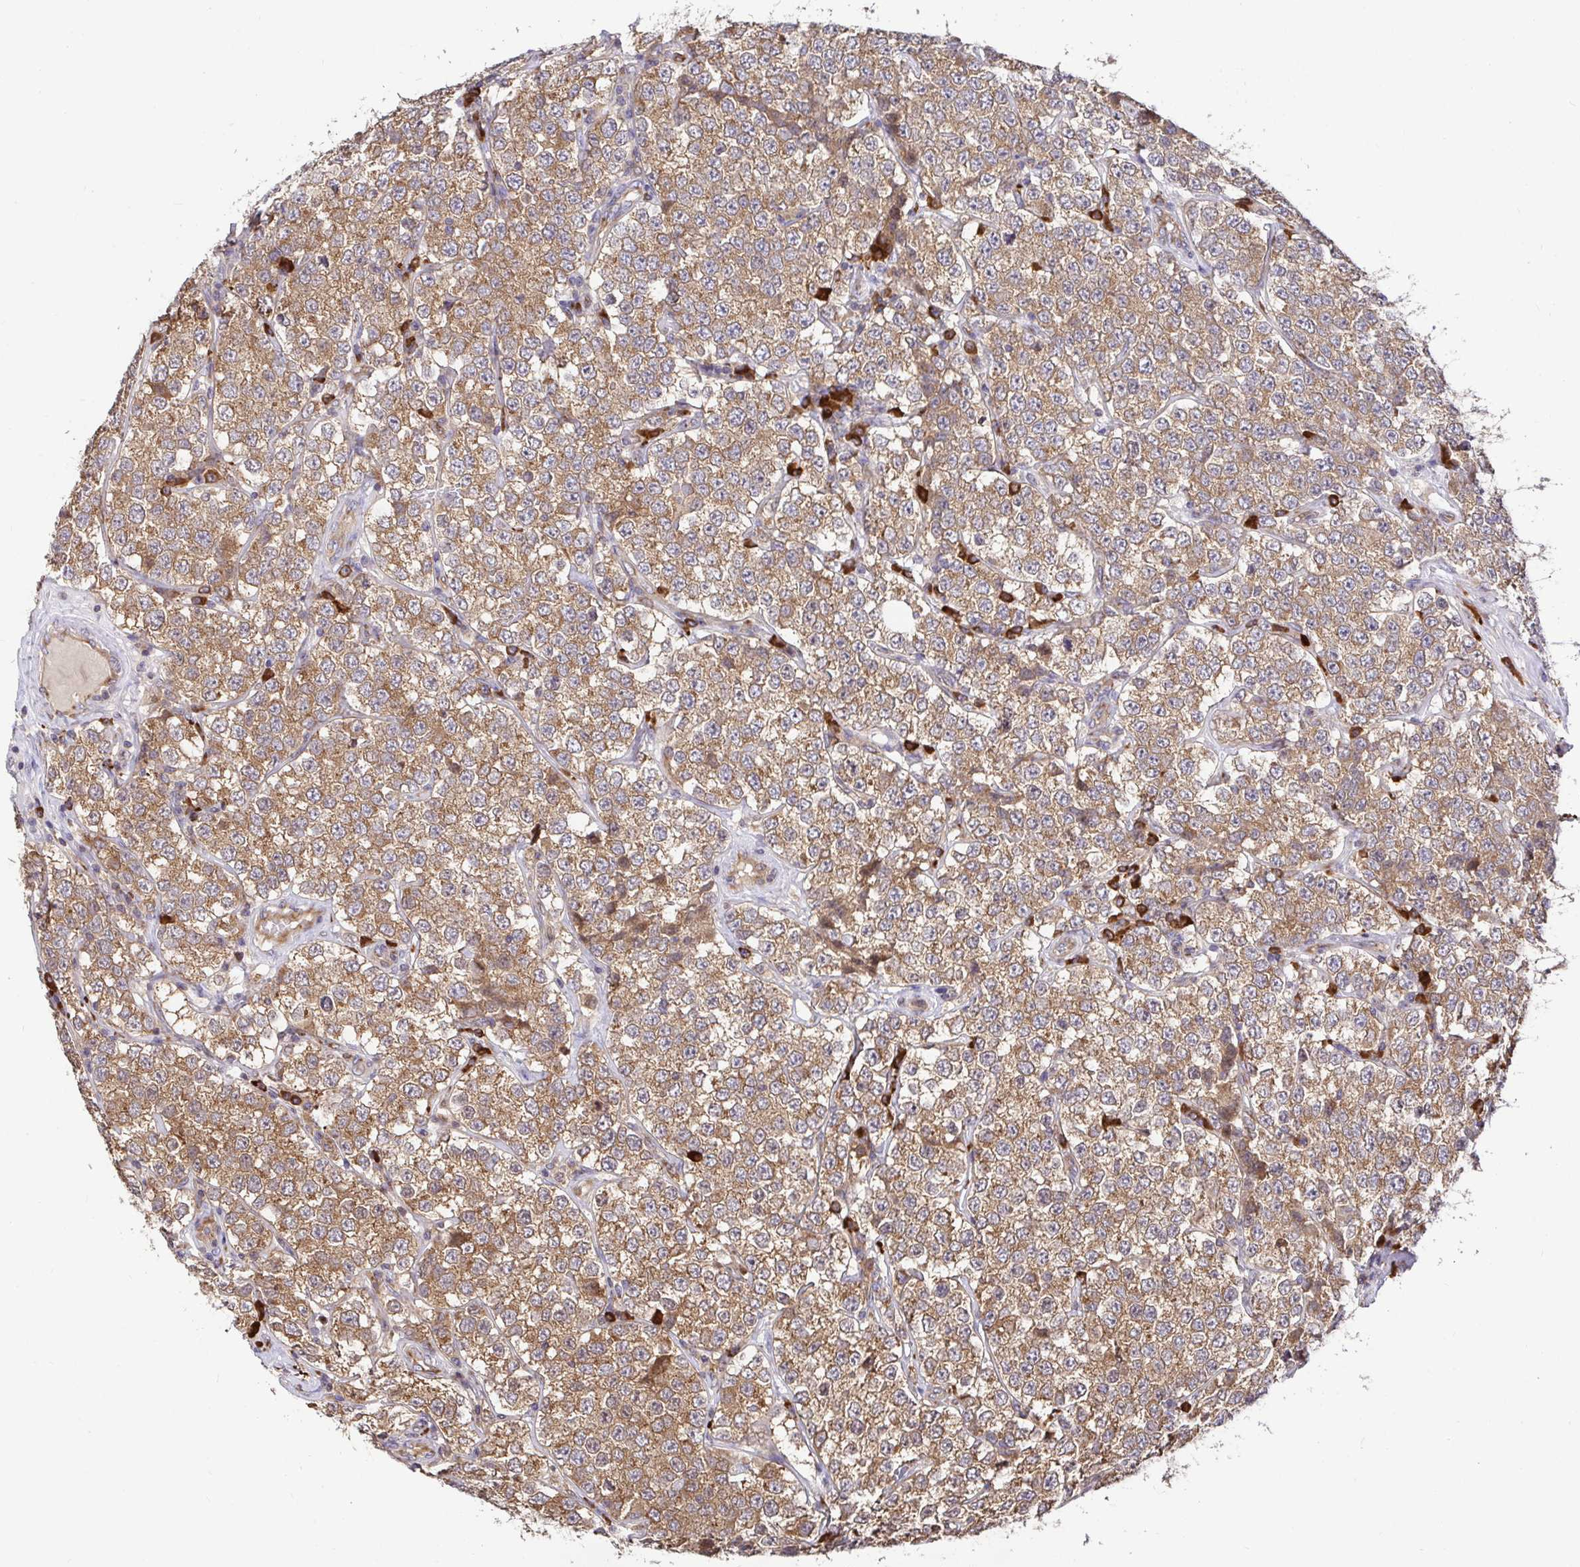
{"staining": {"intensity": "moderate", "quantity": ">75%", "location": "cytoplasmic/membranous"}, "tissue": "testis cancer", "cell_type": "Tumor cells", "image_type": "cancer", "snomed": [{"axis": "morphology", "description": "Seminoma, NOS"}, {"axis": "topography", "description": "Testis"}], "caption": "Testis cancer (seminoma) tissue demonstrates moderate cytoplasmic/membranous expression in about >75% of tumor cells", "gene": "ELP1", "patient": {"sex": "male", "age": 34}}